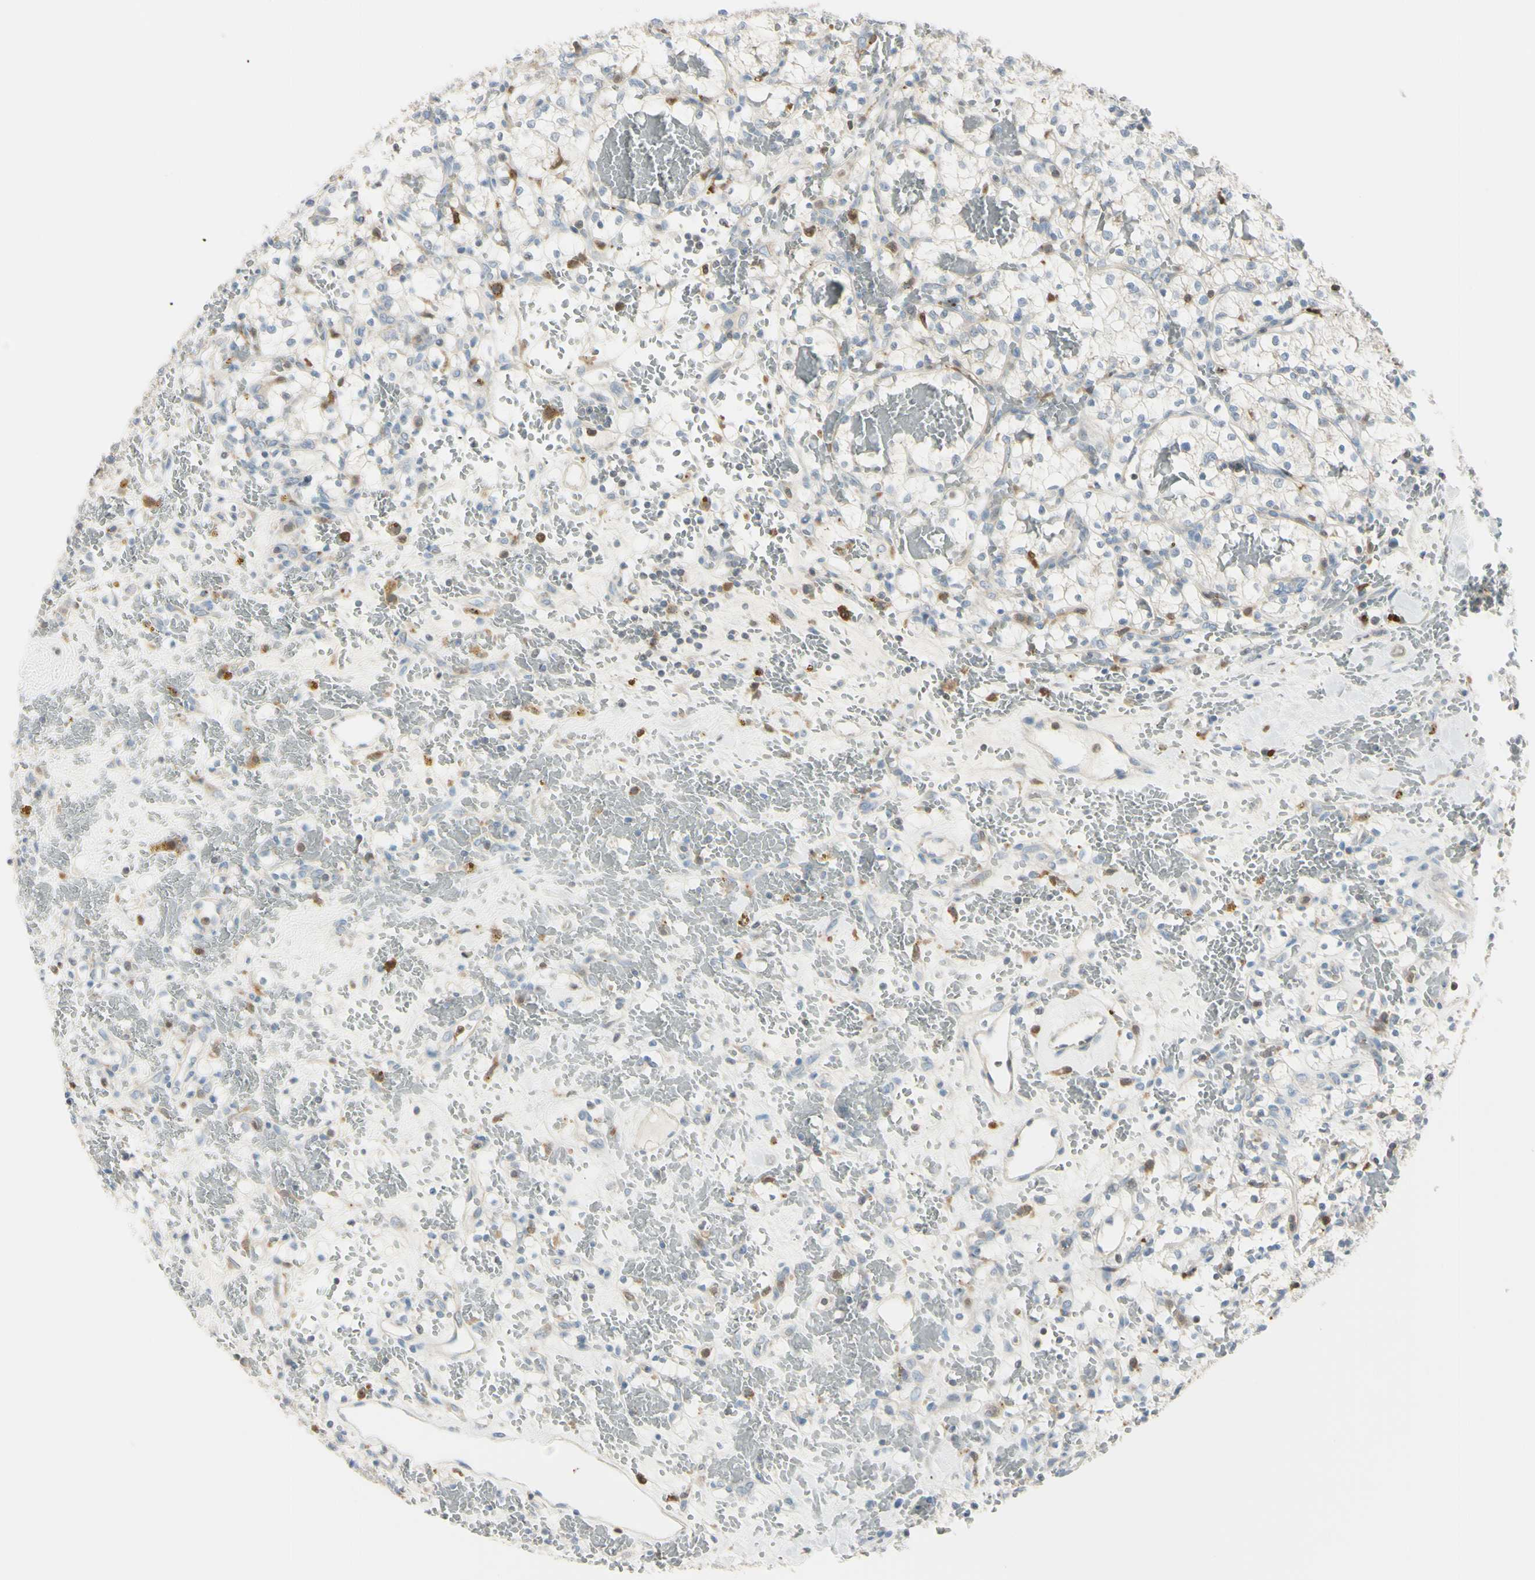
{"staining": {"intensity": "negative", "quantity": "none", "location": "none"}, "tissue": "renal cancer", "cell_type": "Tumor cells", "image_type": "cancer", "snomed": [{"axis": "morphology", "description": "Adenocarcinoma, NOS"}, {"axis": "topography", "description": "Kidney"}], "caption": "DAB immunohistochemical staining of human renal cancer displays no significant expression in tumor cells. (DAB IHC visualized using brightfield microscopy, high magnification).", "gene": "CYRIB", "patient": {"sex": "female", "age": 60}}